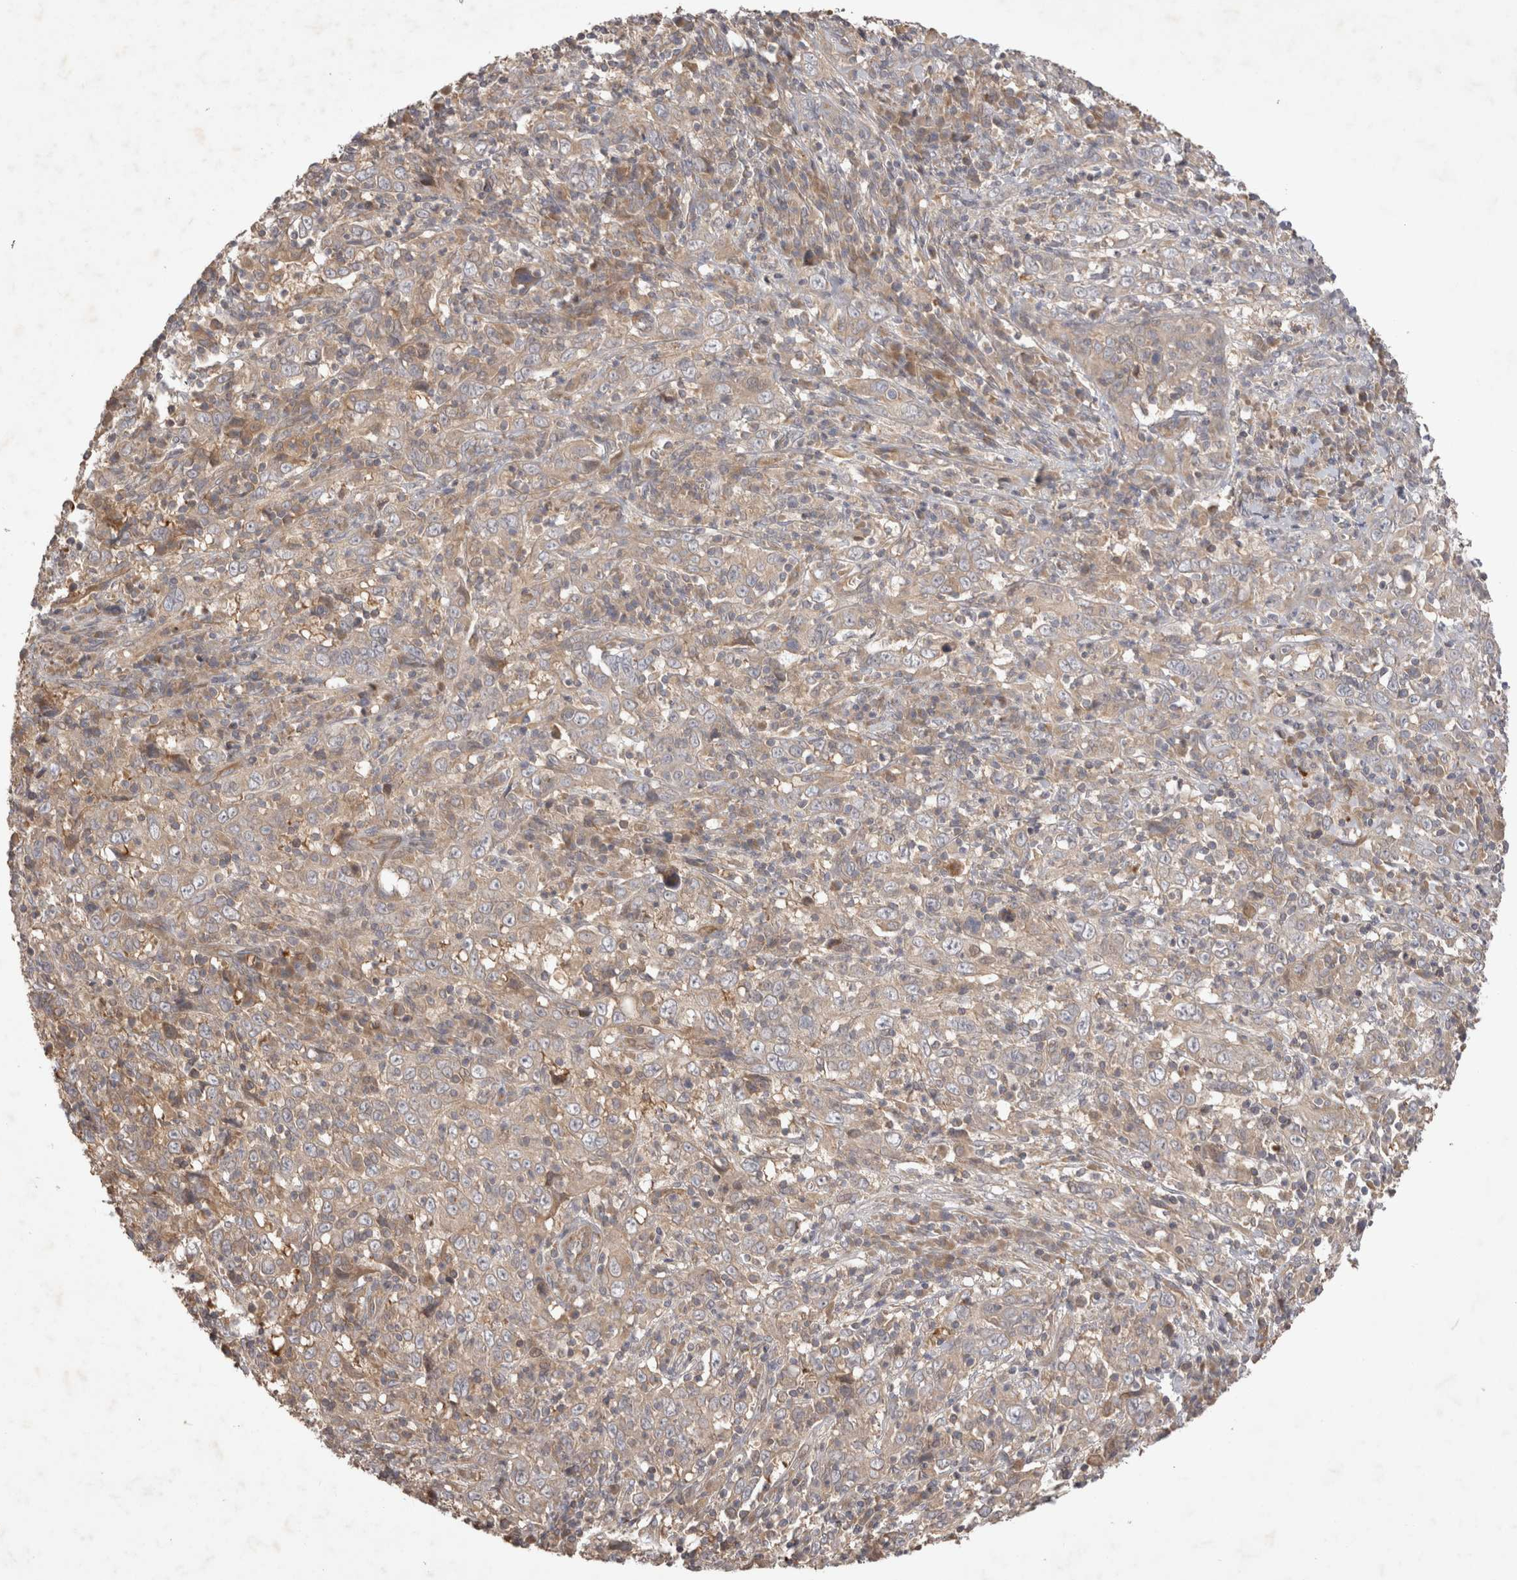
{"staining": {"intensity": "weak", "quantity": "<25%", "location": "cytoplasmic/membranous"}, "tissue": "cervical cancer", "cell_type": "Tumor cells", "image_type": "cancer", "snomed": [{"axis": "morphology", "description": "Squamous cell carcinoma, NOS"}, {"axis": "topography", "description": "Cervix"}], "caption": "A high-resolution image shows immunohistochemistry staining of cervical cancer (squamous cell carcinoma), which demonstrates no significant staining in tumor cells.", "gene": "PPP1R42", "patient": {"sex": "female", "age": 46}}